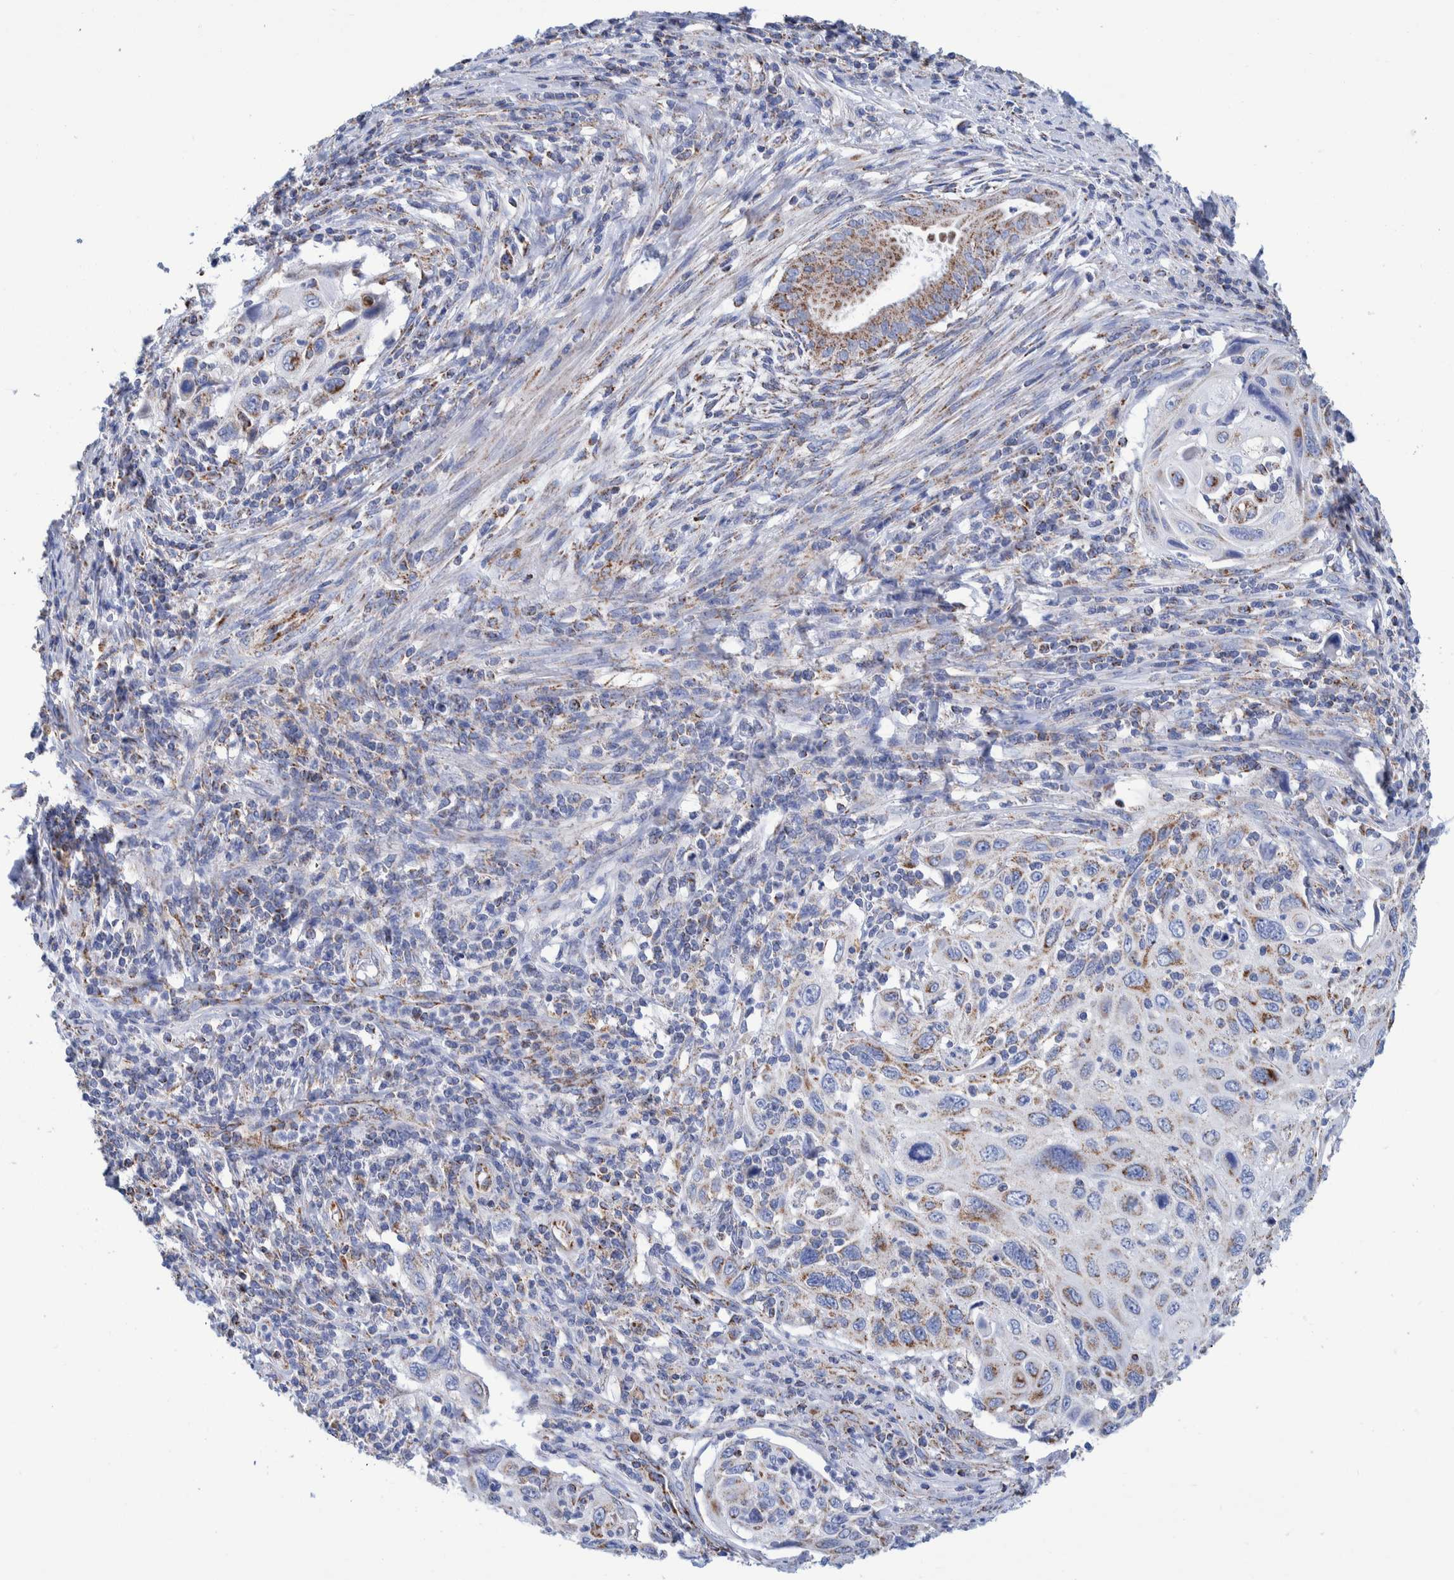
{"staining": {"intensity": "weak", "quantity": "25%-75%", "location": "cytoplasmic/membranous"}, "tissue": "cervical cancer", "cell_type": "Tumor cells", "image_type": "cancer", "snomed": [{"axis": "morphology", "description": "Squamous cell carcinoma, NOS"}, {"axis": "topography", "description": "Cervix"}], "caption": "Weak cytoplasmic/membranous protein expression is present in about 25%-75% of tumor cells in squamous cell carcinoma (cervical).", "gene": "DECR1", "patient": {"sex": "female", "age": 70}}